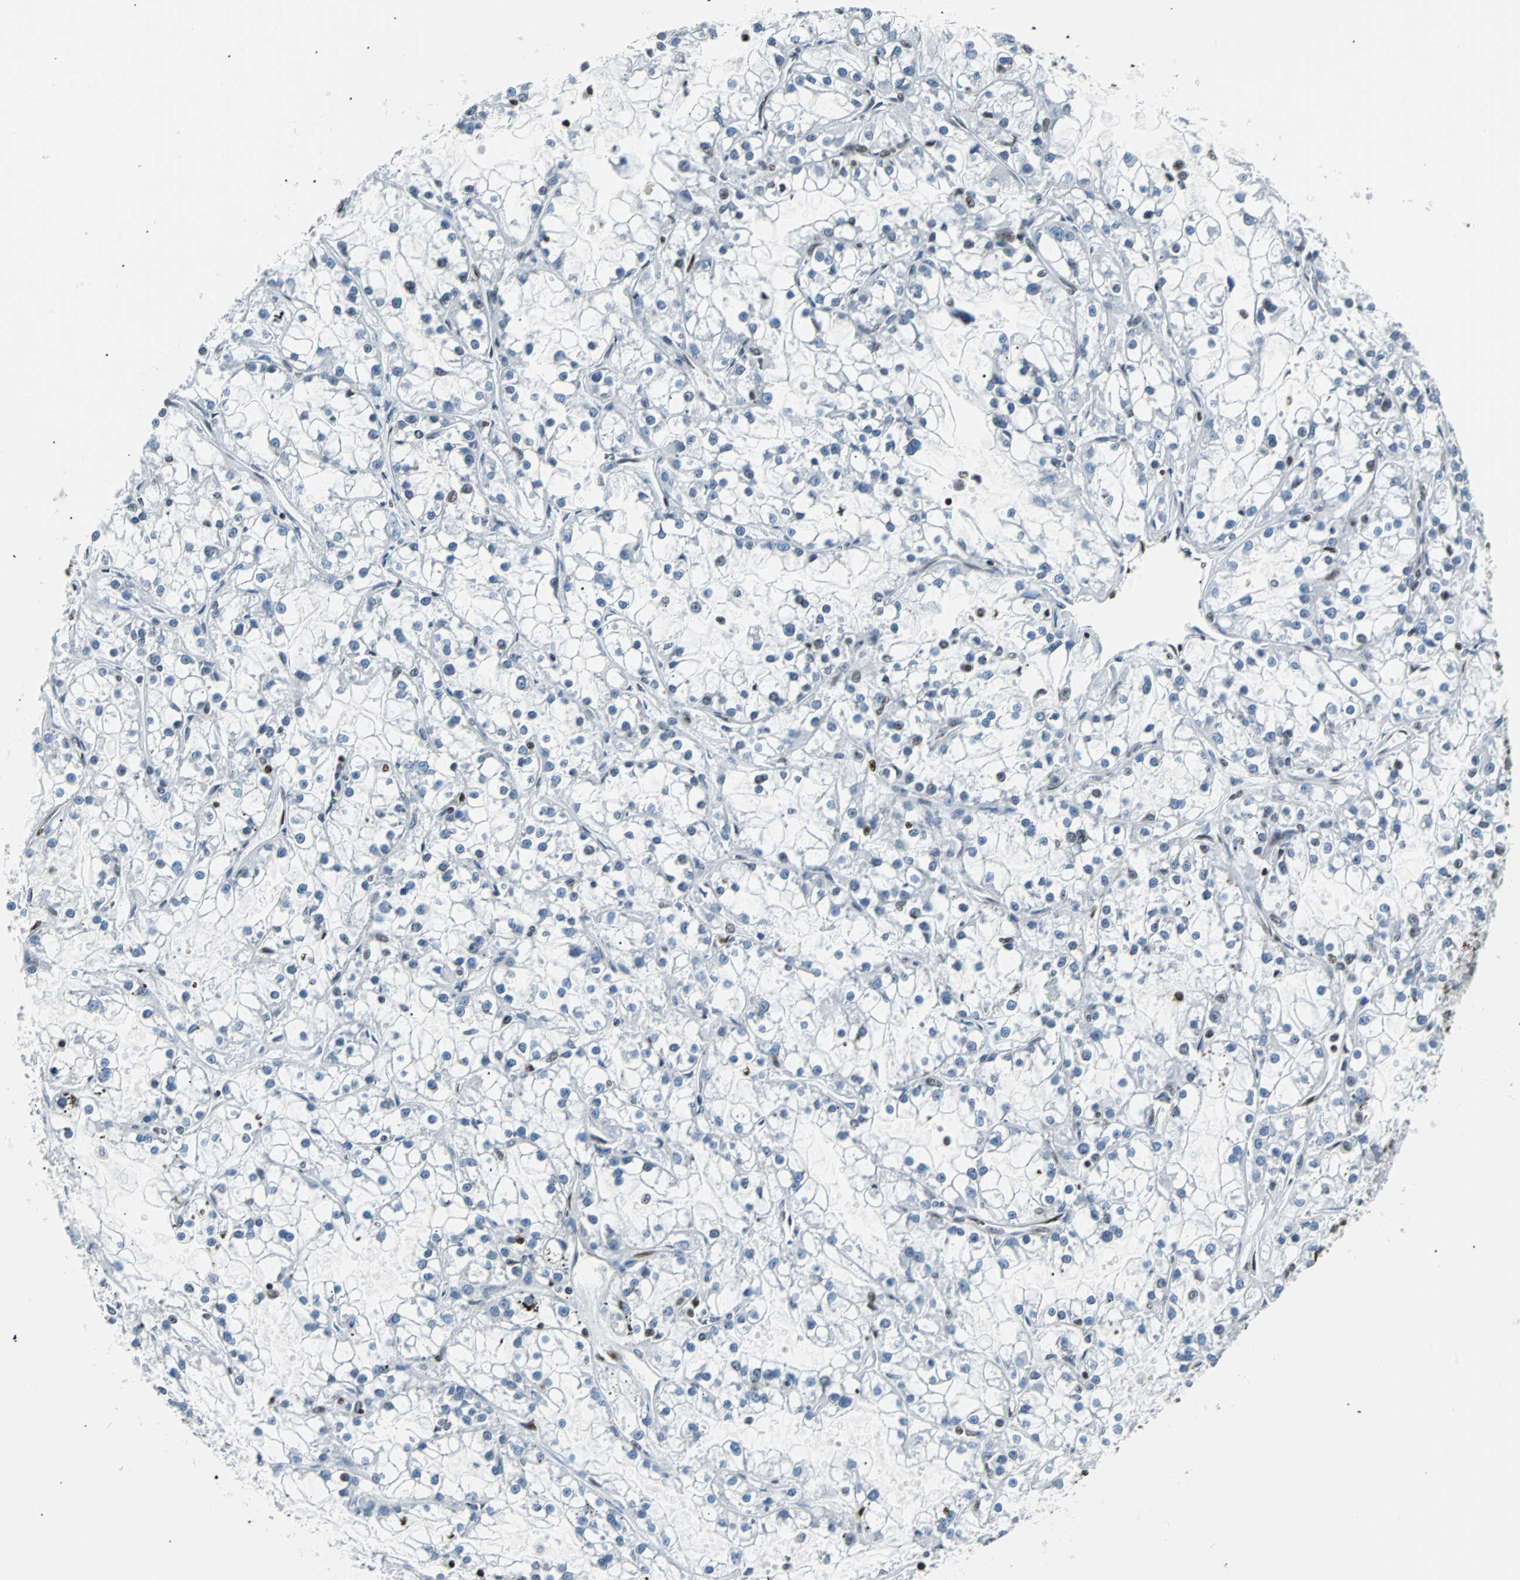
{"staining": {"intensity": "moderate", "quantity": "<25%", "location": "nuclear"}, "tissue": "renal cancer", "cell_type": "Tumor cells", "image_type": "cancer", "snomed": [{"axis": "morphology", "description": "Adenocarcinoma, NOS"}, {"axis": "topography", "description": "Kidney"}], "caption": "Immunohistochemical staining of human renal cancer exhibits moderate nuclear protein positivity in approximately <25% of tumor cells.", "gene": "ZNF131", "patient": {"sex": "female", "age": 52}}